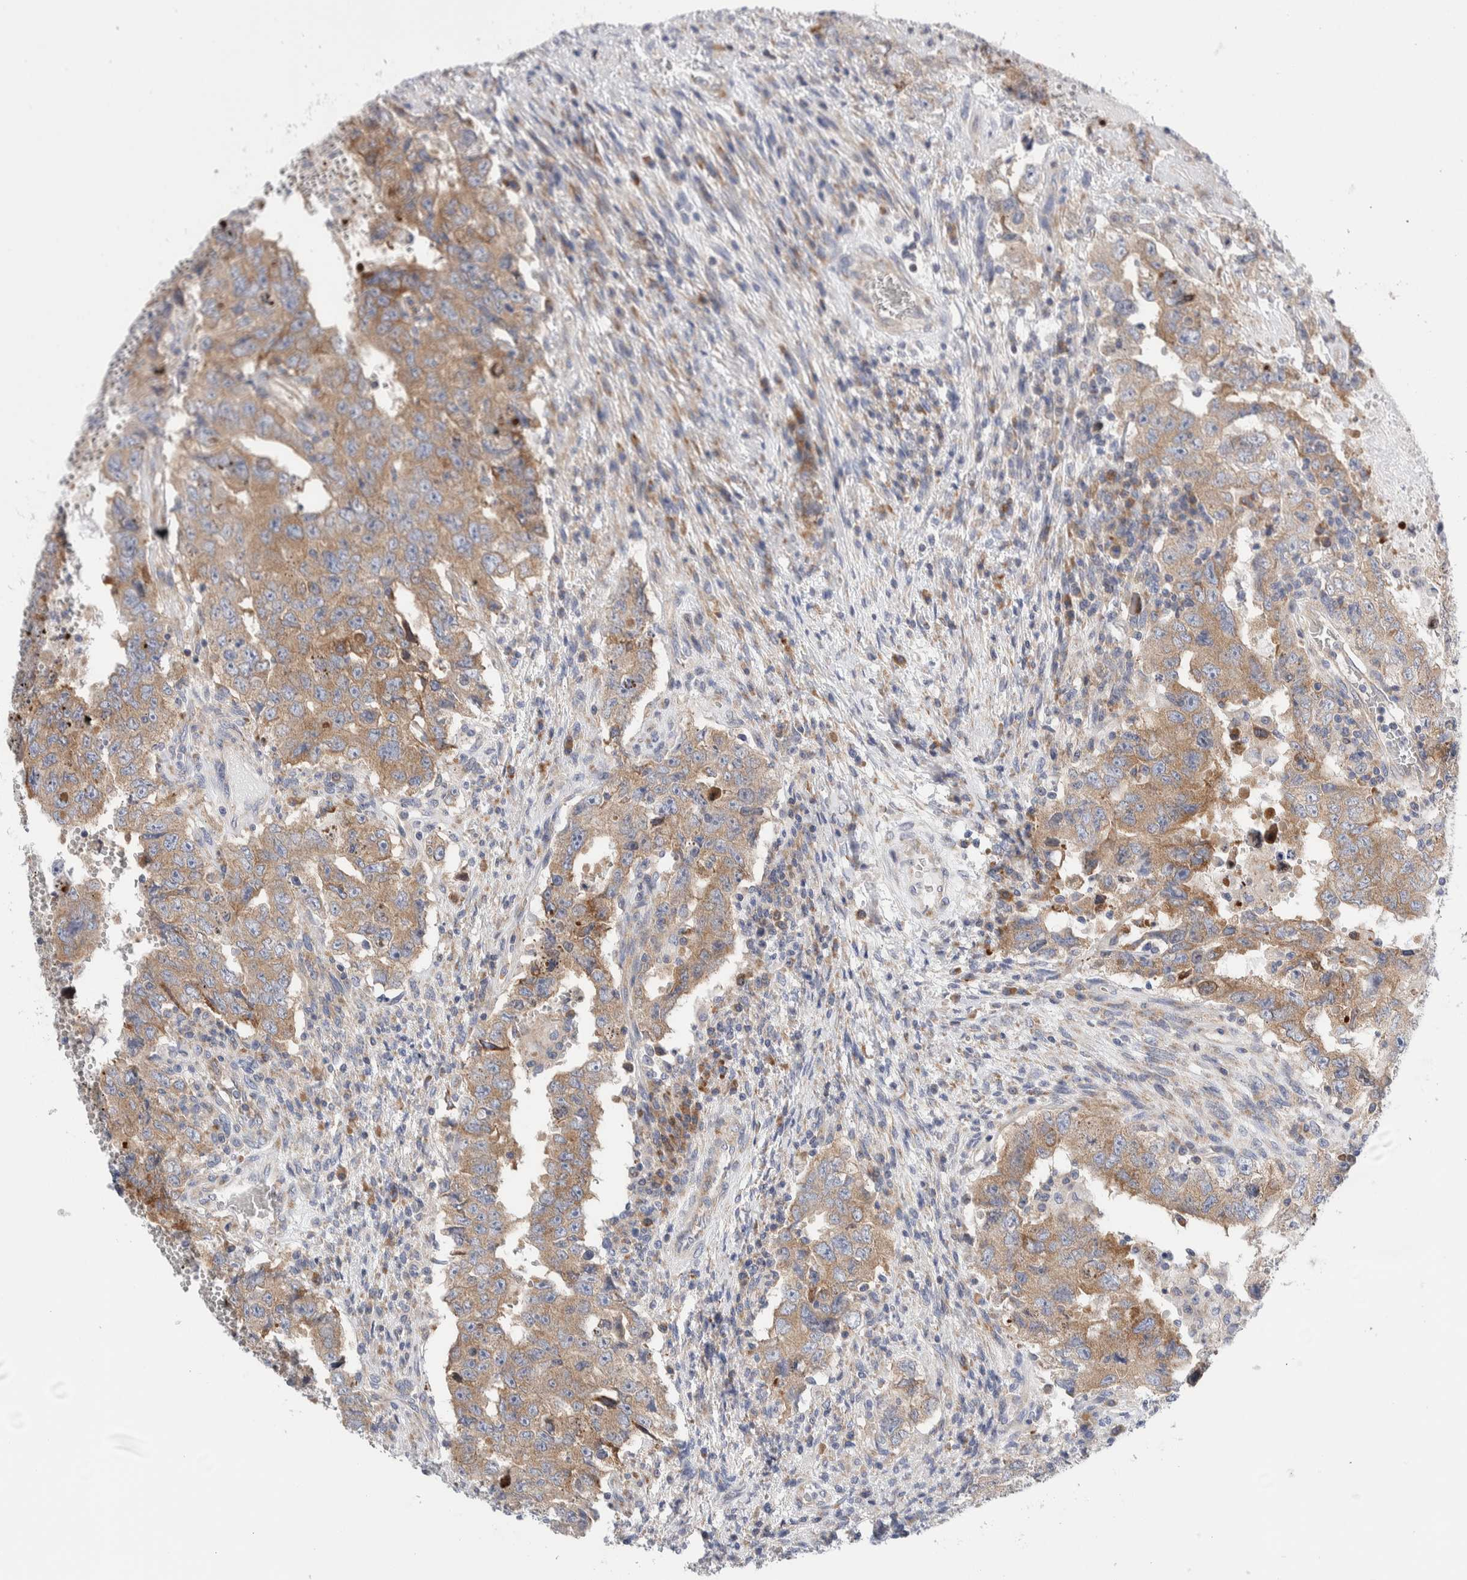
{"staining": {"intensity": "moderate", "quantity": ">75%", "location": "cytoplasmic/membranous"}, "tissue": "testis cancer", "cell_type": "Tumor cells", "image_type": "cancer", "snomed": [{"axis": "morphology", "description": "Carcinoma, Embryonal, NOS"}, {"axis": "topography", "description": "Testis"}], "caption": "Human embryonal carcinoma (testis) stained for a protein (brown) demonstrates moderate cytoplasmic/membranous positive positivity in about >75% of tumor cells.", "gene": "RACK1", "patient": {"sex": "male", "age": 26}}